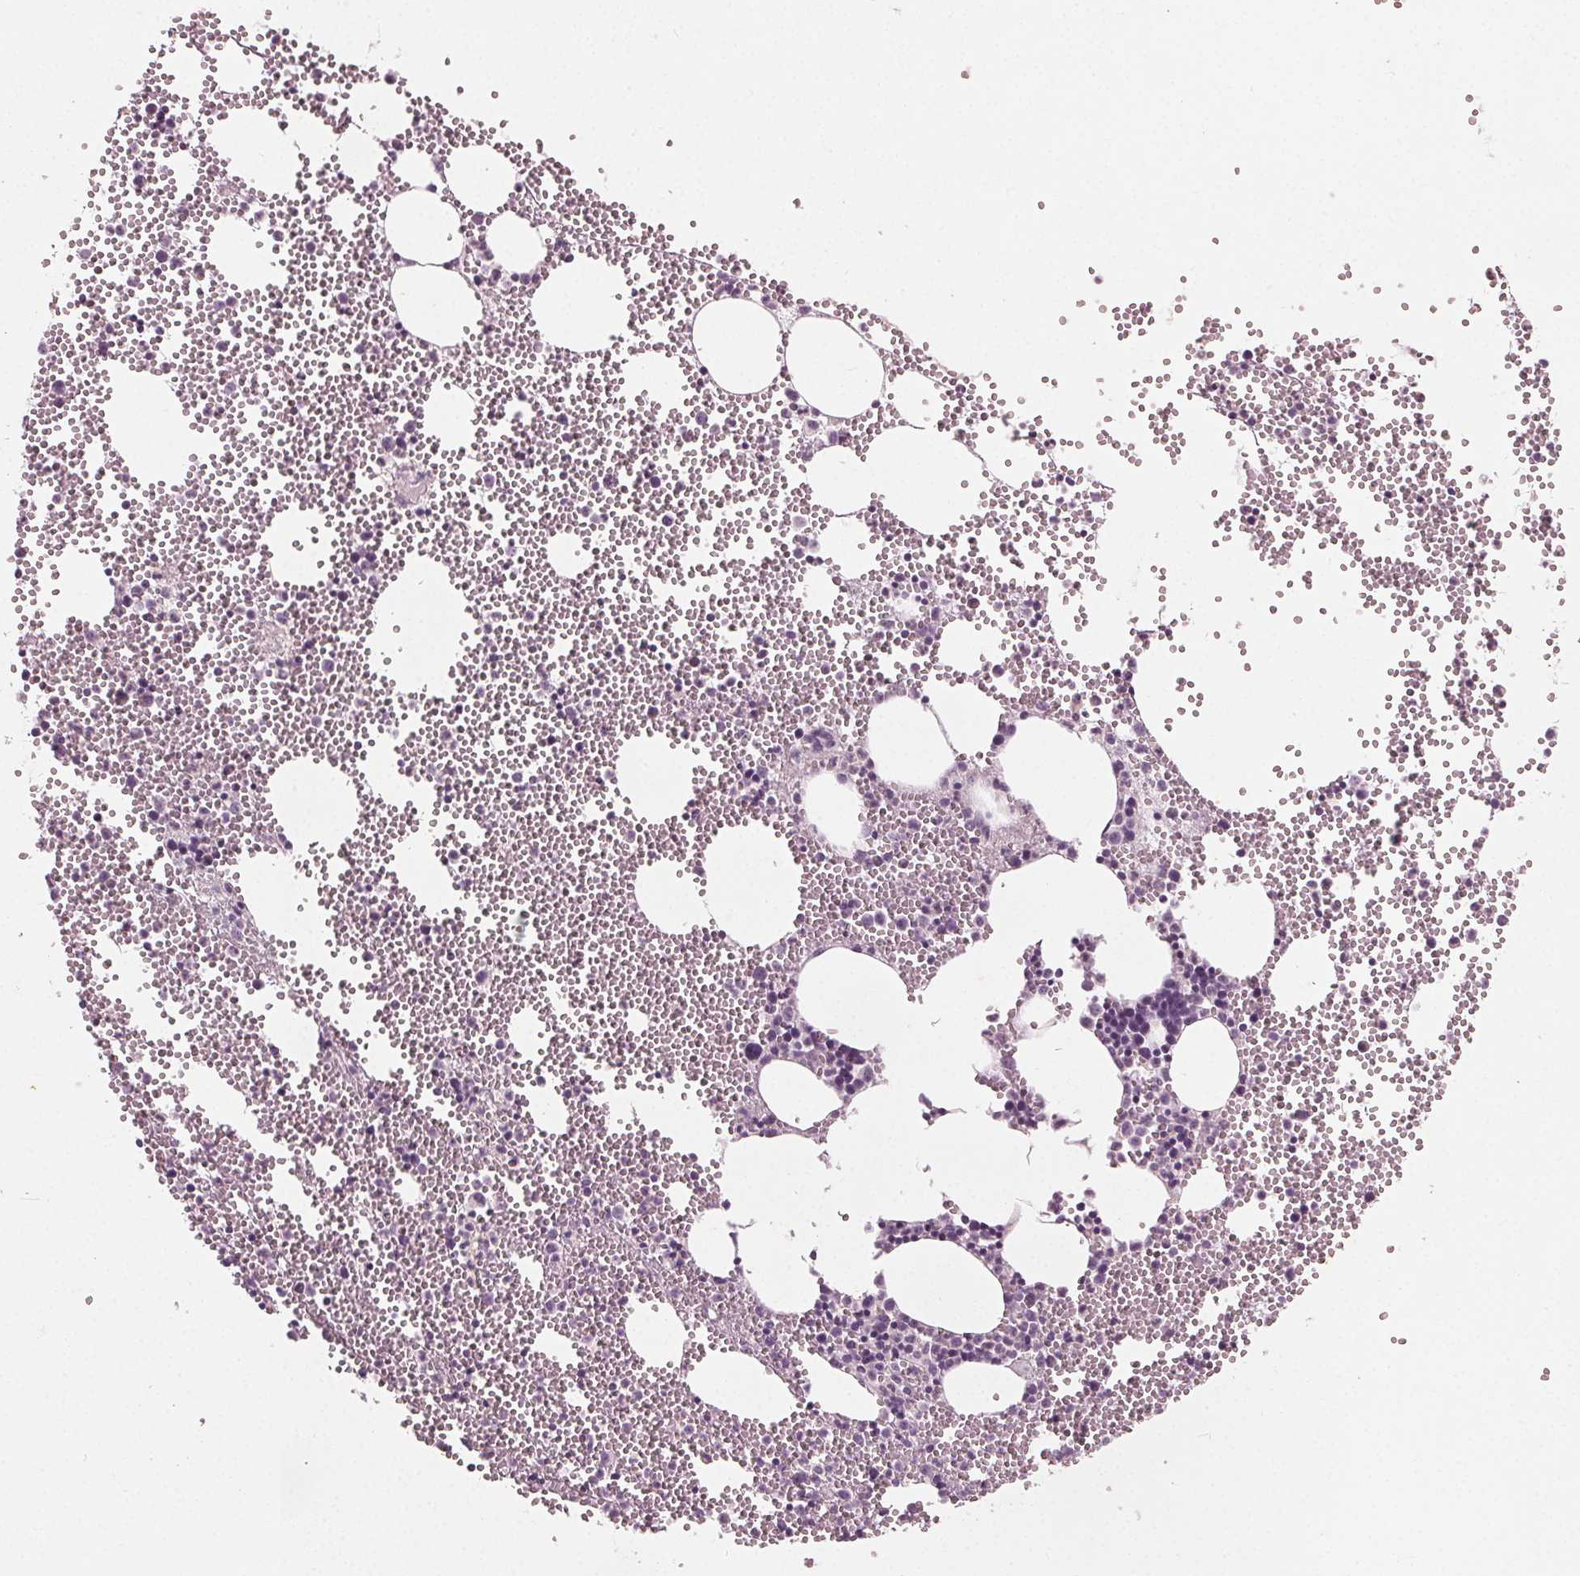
{"staining": {"intensity": "negative", "quantity": "none", "location": "none"}, "tissue": "bone marrow", "cell_type": "Hematopoietic cells", "image_type": "normal", "snomed": [{"axis": "morphology", "description": "Normal tissue, NOS"}, {"axis": "topography", "description": "Bone marrow"}], "caption": "There is no significant staining in hematopoietic cells of bone marrow. The staining was performed using DAB to visualize the protein expression in brown, while the nuclei were stained in blue with hematoxylin (Magnification: 20x).", "gene": "TKFC", "patient": {"sex": "male", "age": 89}}